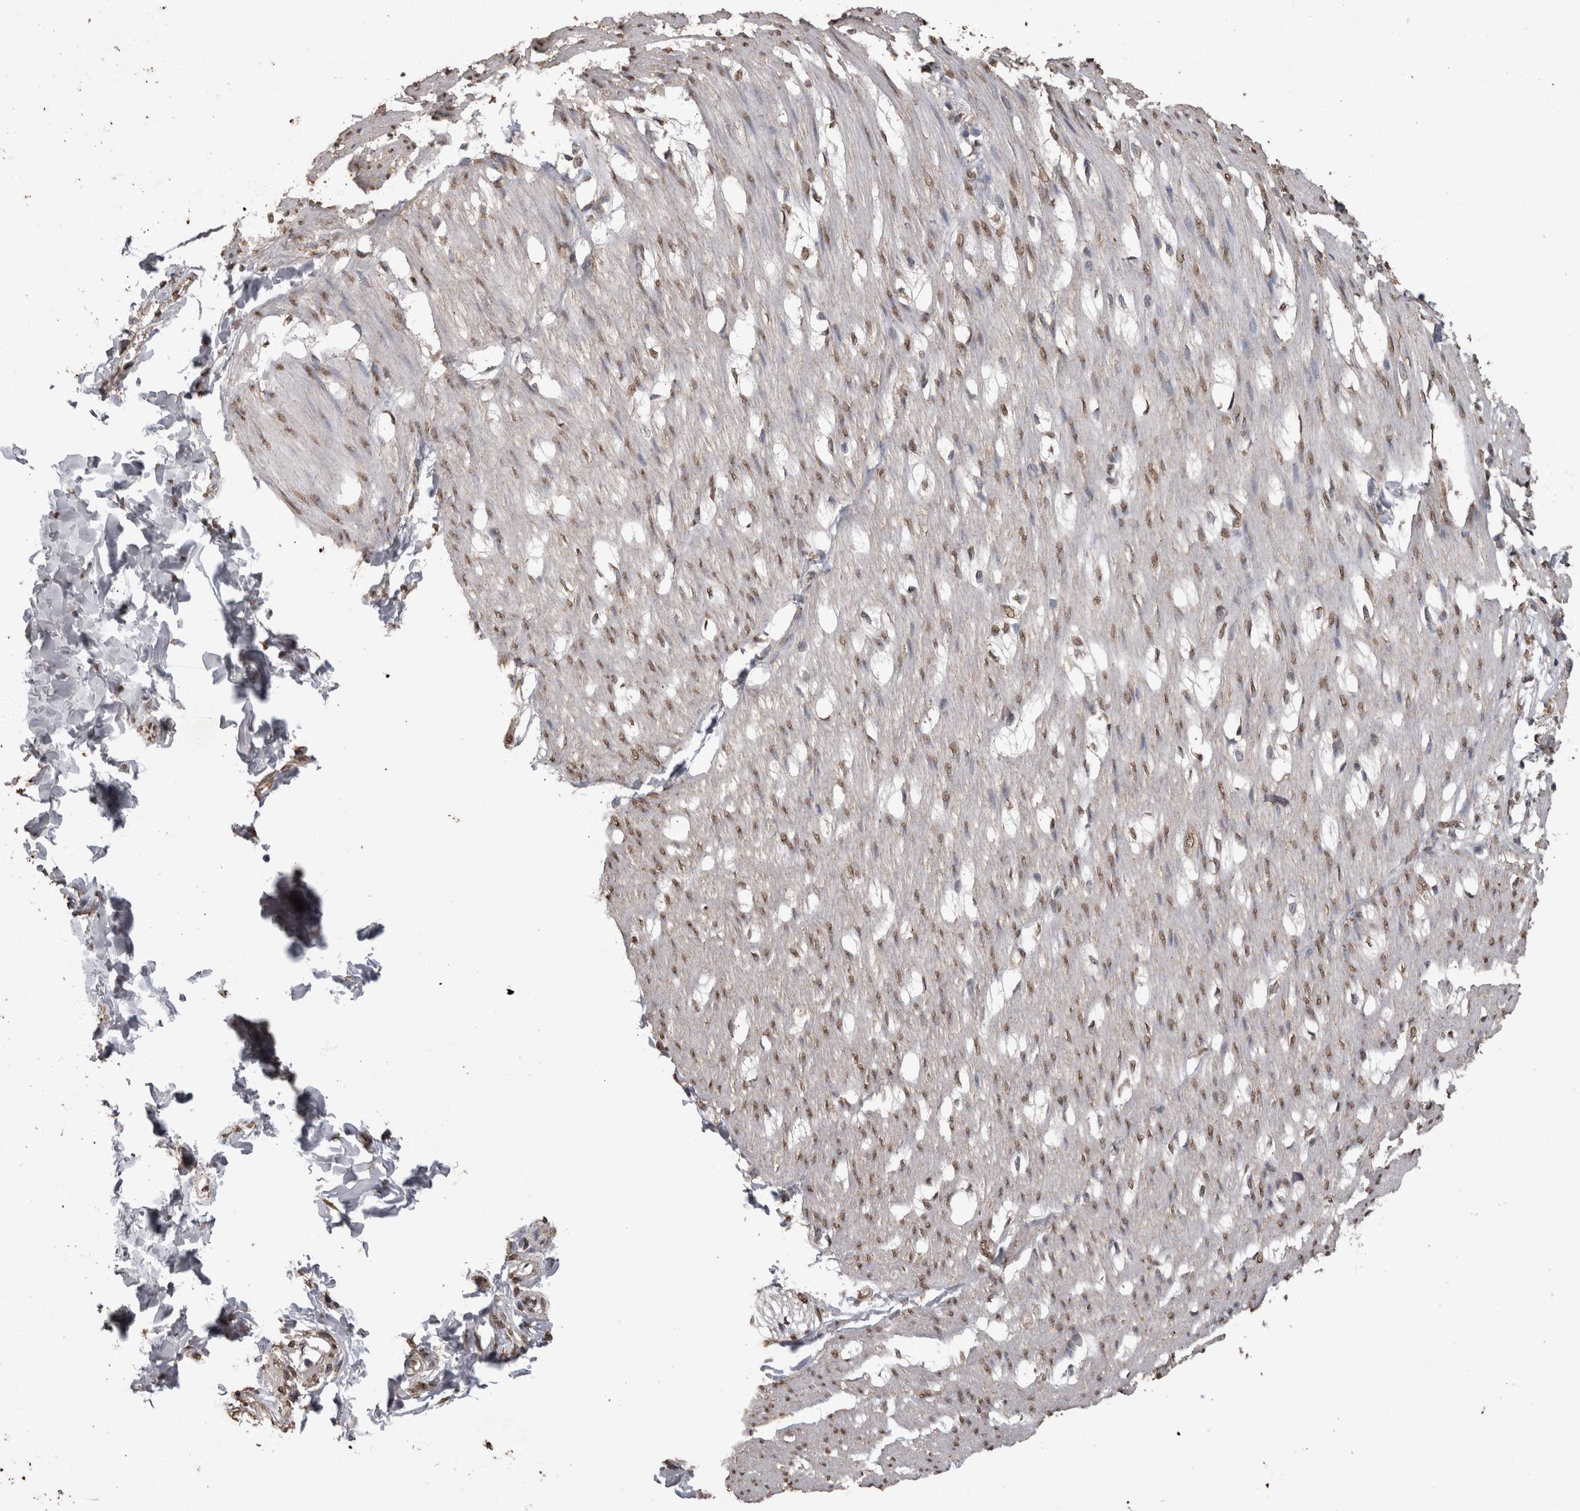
{"staining": {"intensity": "weak", "quantity": ">75%", "location": "nuclear"}, "tissue": "smooth muscle", "cell_type": "Smooth muscle cells", "image_type": "normal", "snomed": [{"axis": "morphology", "description": "Normal tissue, NOS"}, {"axis": "morphology", "description": "Adenocarcinoma, NOS"}, {"axis": "topography", "description": "Smooth muscle"}, {"axis": "topography", "description": "Colon"}], "caption": "Weak nuclear staining is identified in approximately >75% of smooth muscle cells in benign smooth muscle. The protein of interest is stained brown, and the nuclei are stained in blue (DAB IHC with brightfield microscopy, high magnification).", "gene": "SMAD7", "patient": {"sex": "male", "age": 14}}